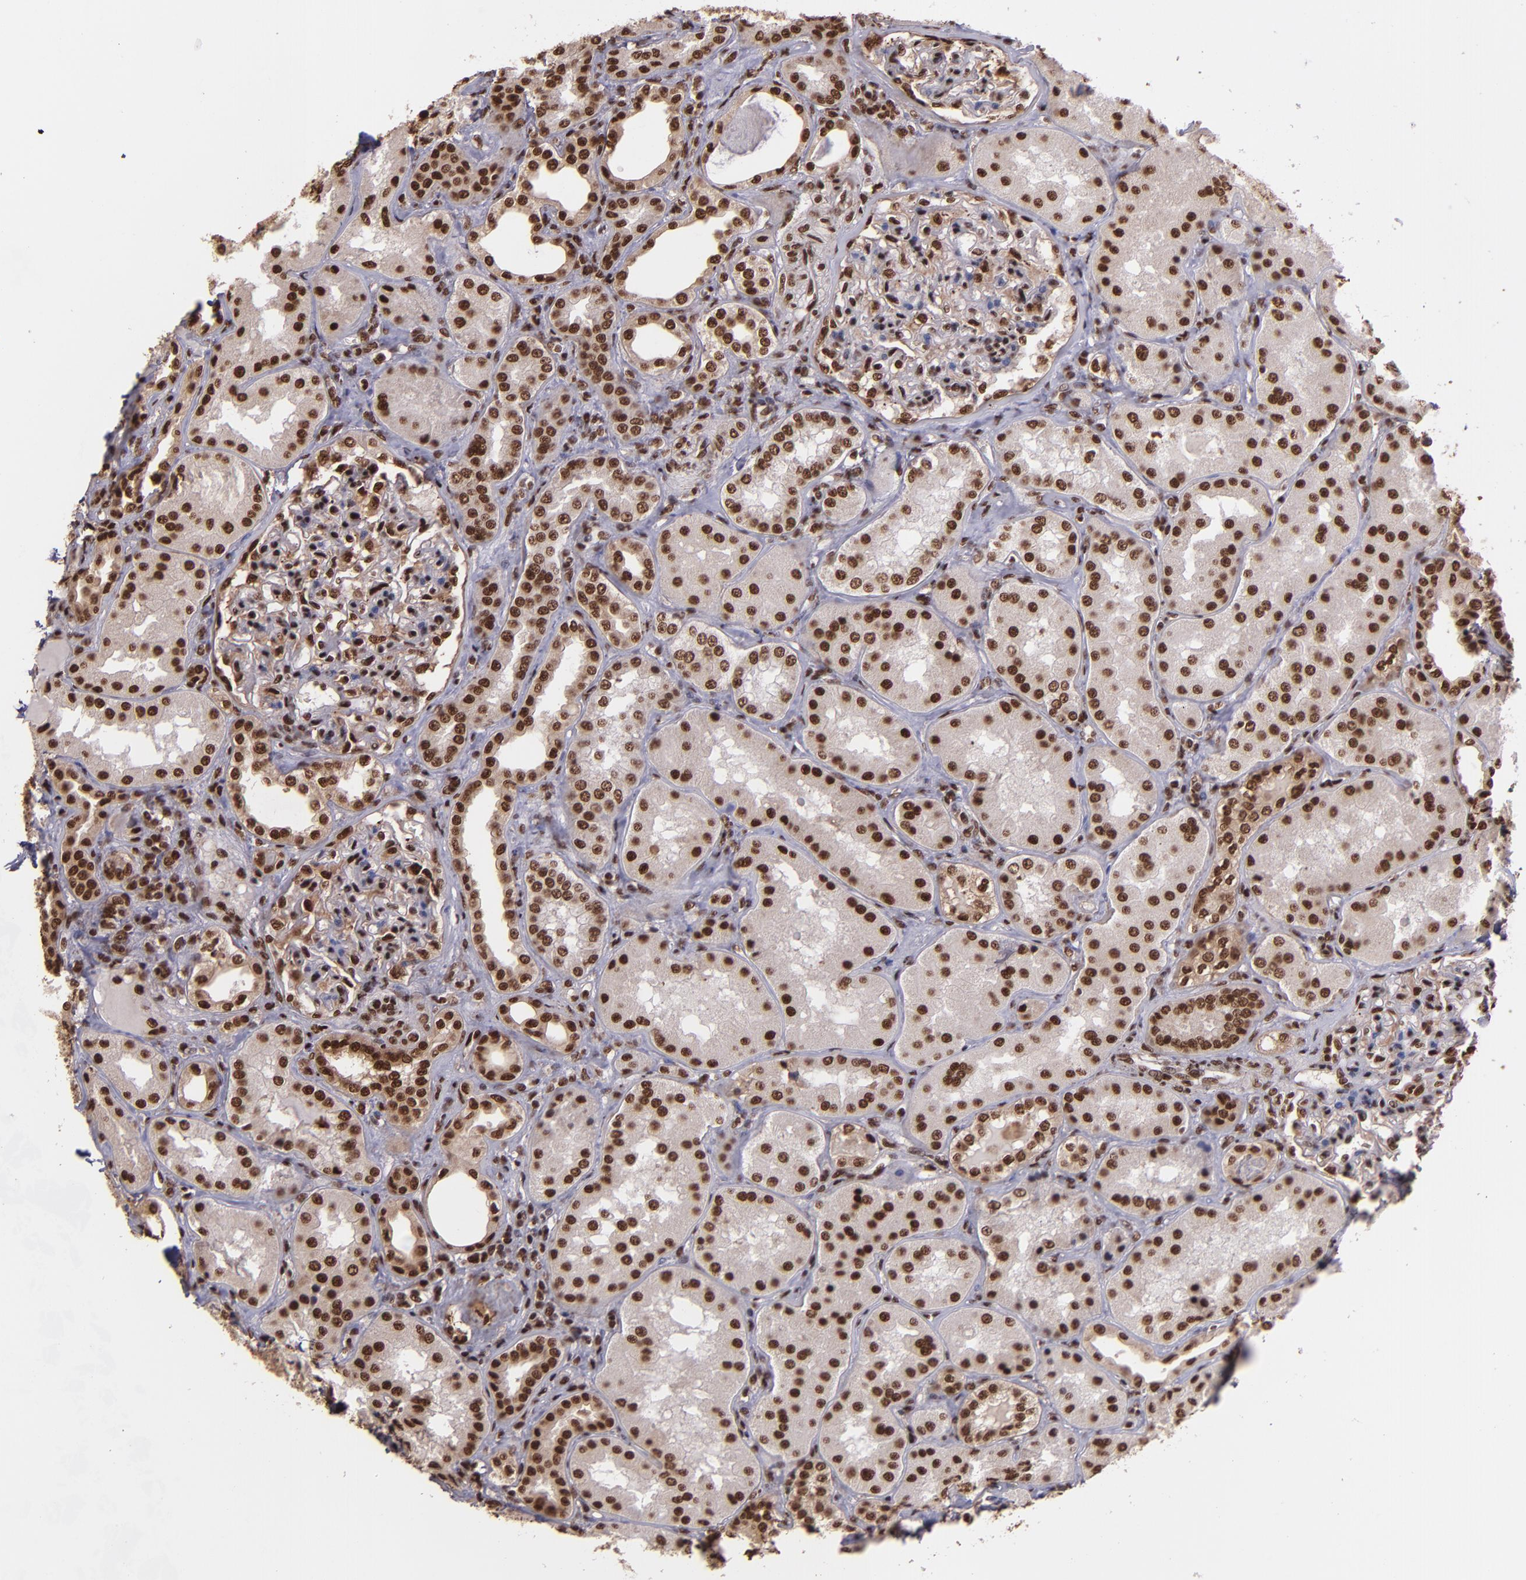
{"staining": {"intensity": "strong", "quantity": ">75%", "location": "nuclear"}, "tissue": "kidney", "cell_type": "Cells in glomeruli", "image_type": "normal", "snomed": [{"axis": "morphology", "description": "Normal tissue, NOS"}, {"axis": "topography", "description": "Kidney"}], "caption": "This is an image of IHC staining of unremarkable kidney, which shows strong expression in the nuclear of cells in glomeruli.", "gene": "PQBP1", "patient": {"sex": "female", "age": 56}}